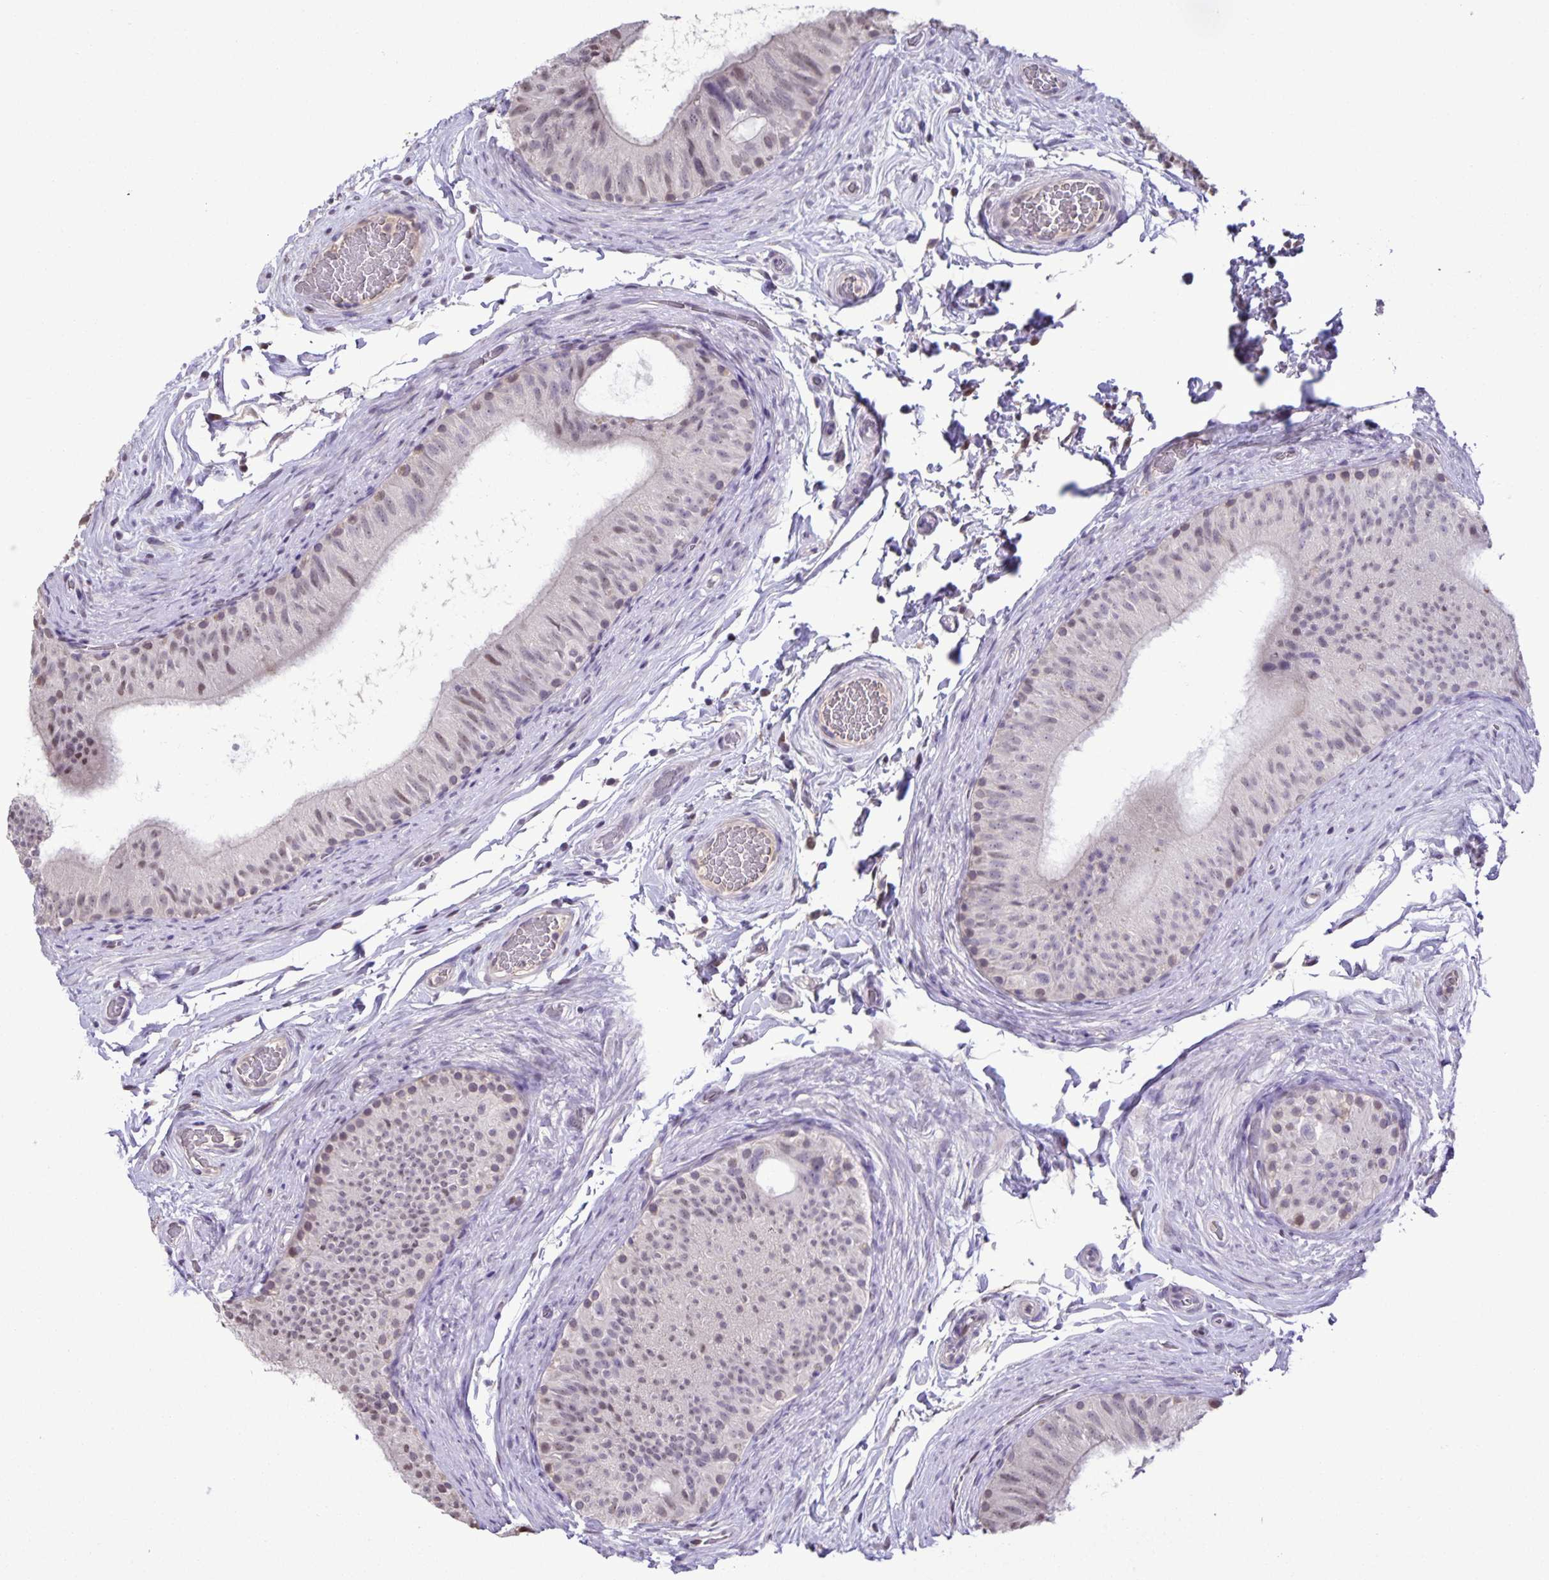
{"staining": {"intensity": "weak", "quantity": "25%-75%", "location": "nuclear"}, "tissue": "epididymis", "cell_type": "Glandular cells", "image_type": "normal", "snomed": [{"axis": "morphology", "description": "Normal tissue, NOS"}, {"axis": "topography", "description": "Epididymis, spermatic cord, NOS"}, {"axis": "topography", "description": "Epididymis"}], "caption": "This is a histology image of IHC staining of benign epididymis, which shows weak expression in the nuclear of glandular cells.", "gene": "ONECUT2", "patient": {"sex": "male", "age": 31}}